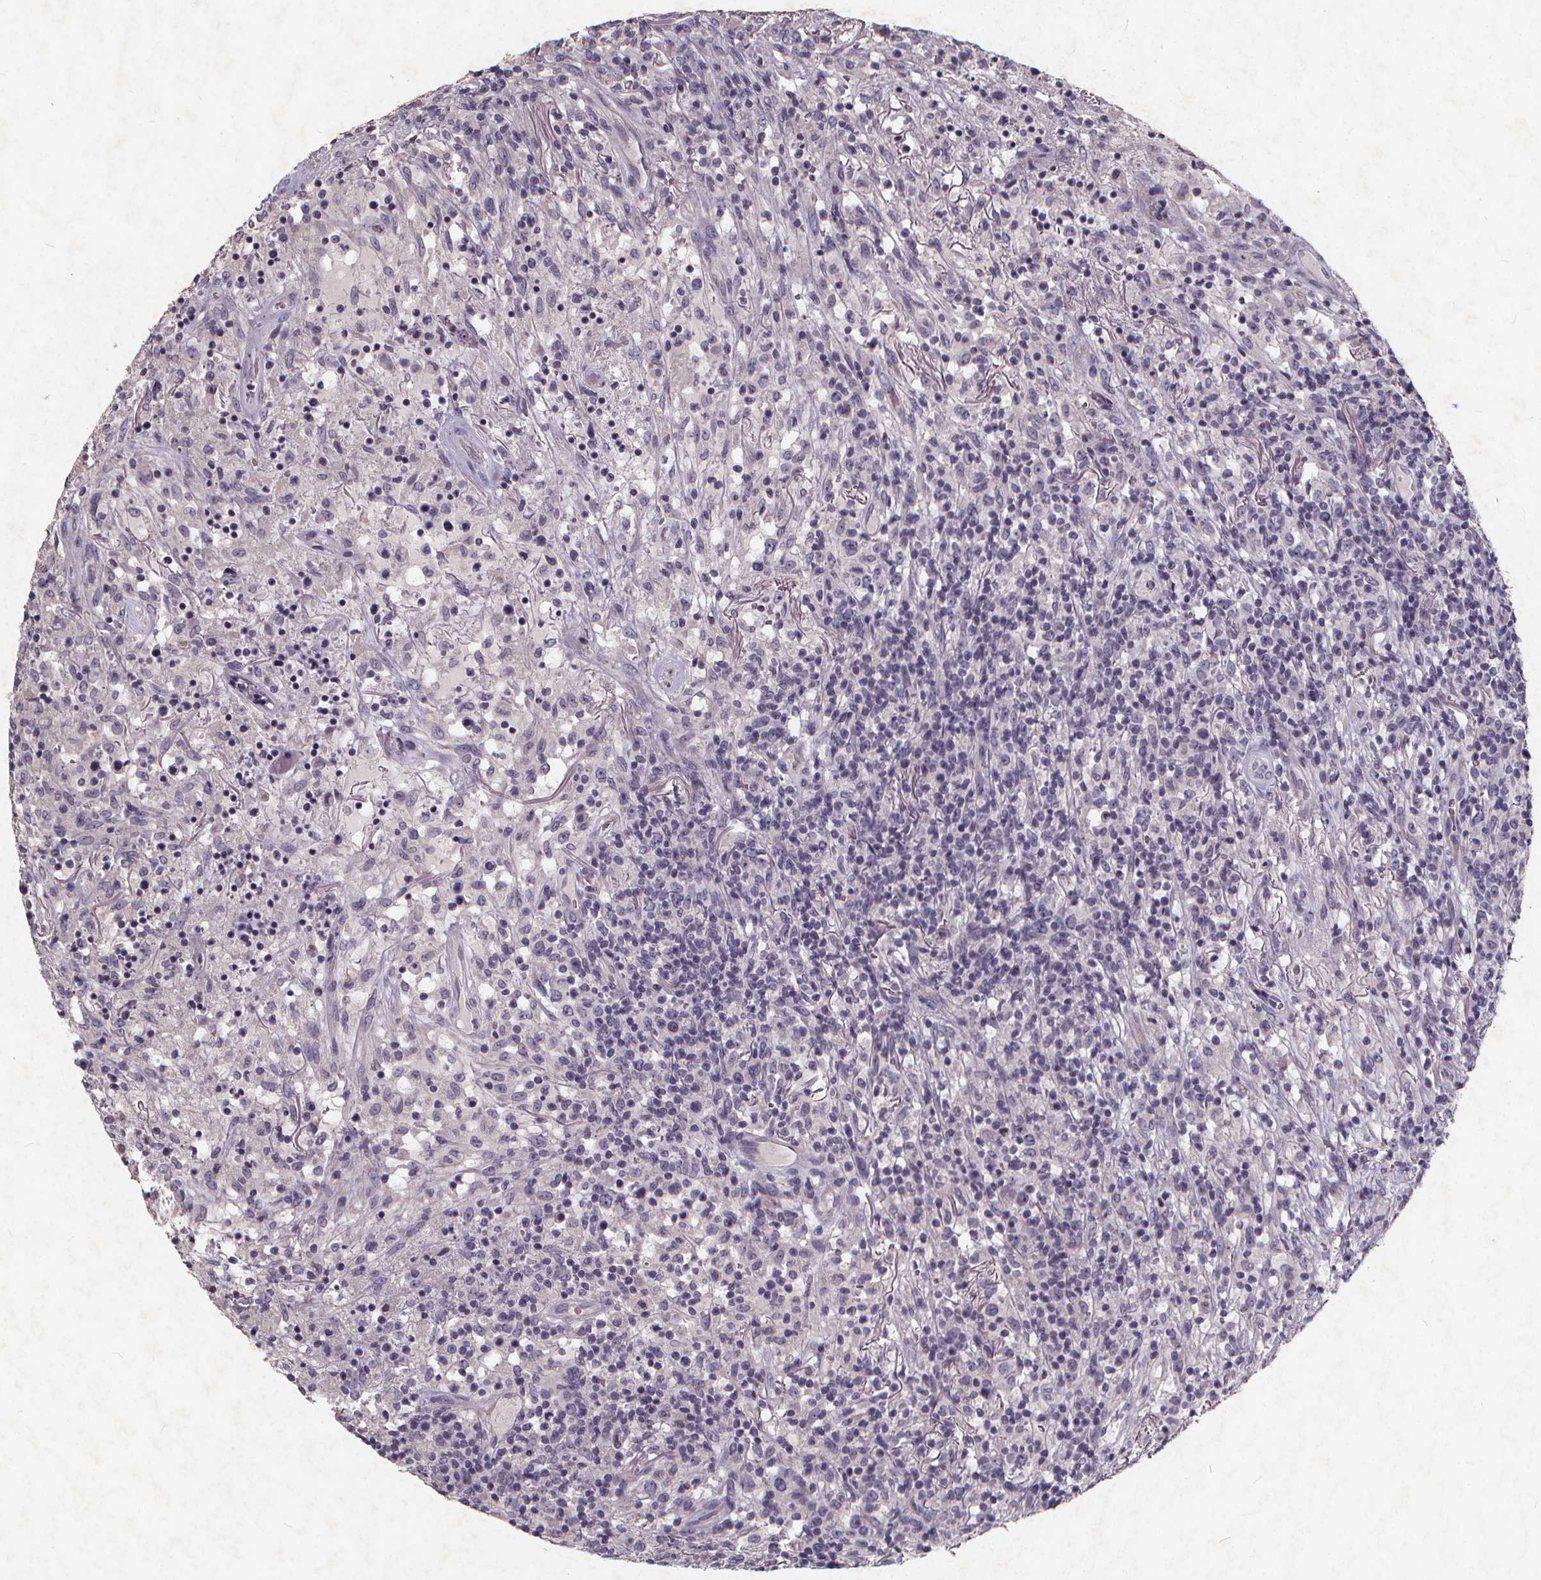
{"staining": {"intensity": "negative", "quantity": "none", "location": "none"}, "tissue": "lymphoma", "cell_type": "Tumor cells", "image_type": "cancer", "snomed": [{"axis": "morphology", "description": "Malignant lymphoma, non-Hodgkin's type, High grade"}, {"axis": "topography", "description": "Lung"}], "caption": "This is an immunohistochemistry micrograph of malignant lymphoma, non-Hodgkin's type (high-grade). There is no staining in tumor cells.", "gene": "TSPAN14", "patient": {"sex": "male", "age": 79}}